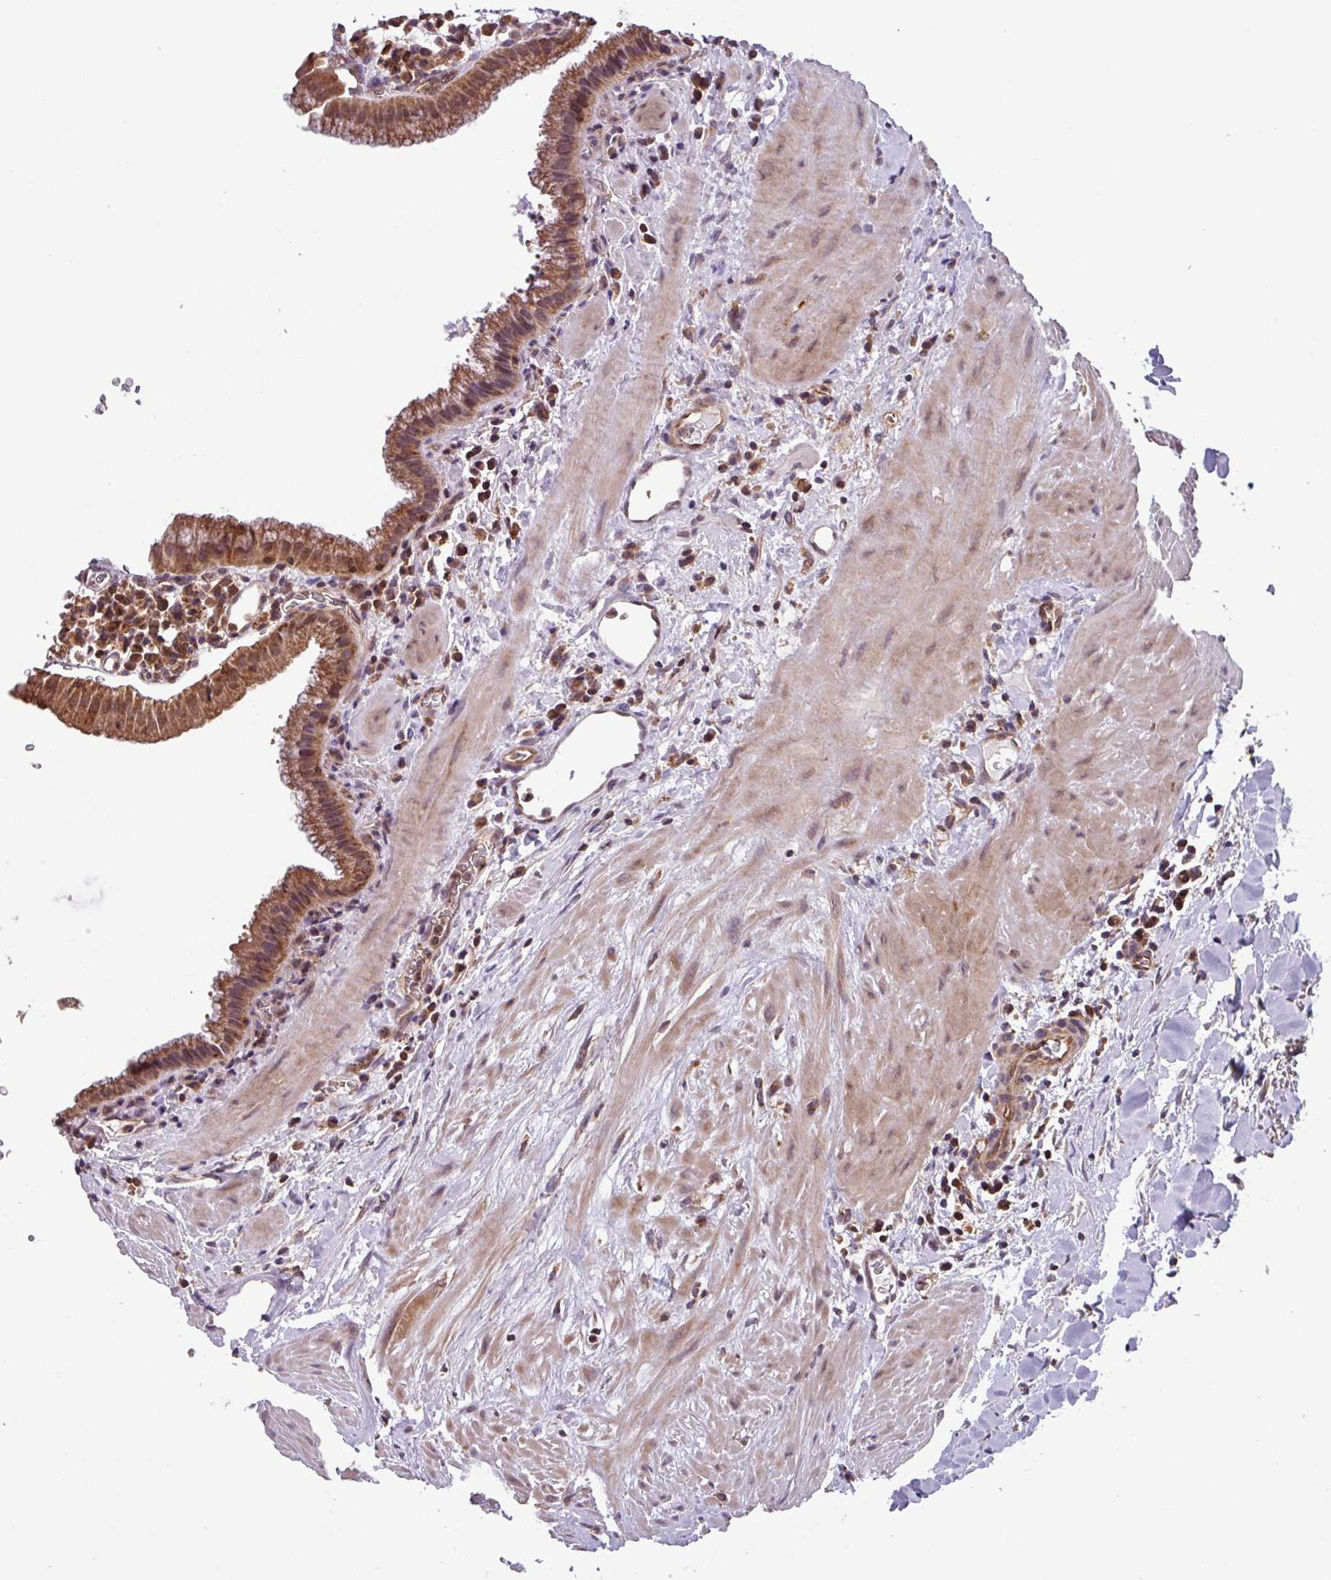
{"staining": {"intensity": "strong", "quantity": ">75%", "location": "cytoplasmic/membranous"}, "tissue": "gallbladder", "cell_type": "Glandular cells", "image_type": "normal", "snomed": [{"axis": "morphology", "description": "Normal tissue, NOS"}, {"axis": "topography", "description": "Gallbladder"}], "caption": "Immunohistochemistry histopathology image of unremarkable gallbladder: human gallbladder stained using immunohistochemistry (IHC) shows high levels of strong protein expression localized specifically in the cytoplasmic/membranous of glandular cells, appearing as a cytoplasmic/membranous brown color.", "gene": "PLEKHD1", "patient": {"sex": "male", "age": 78}}